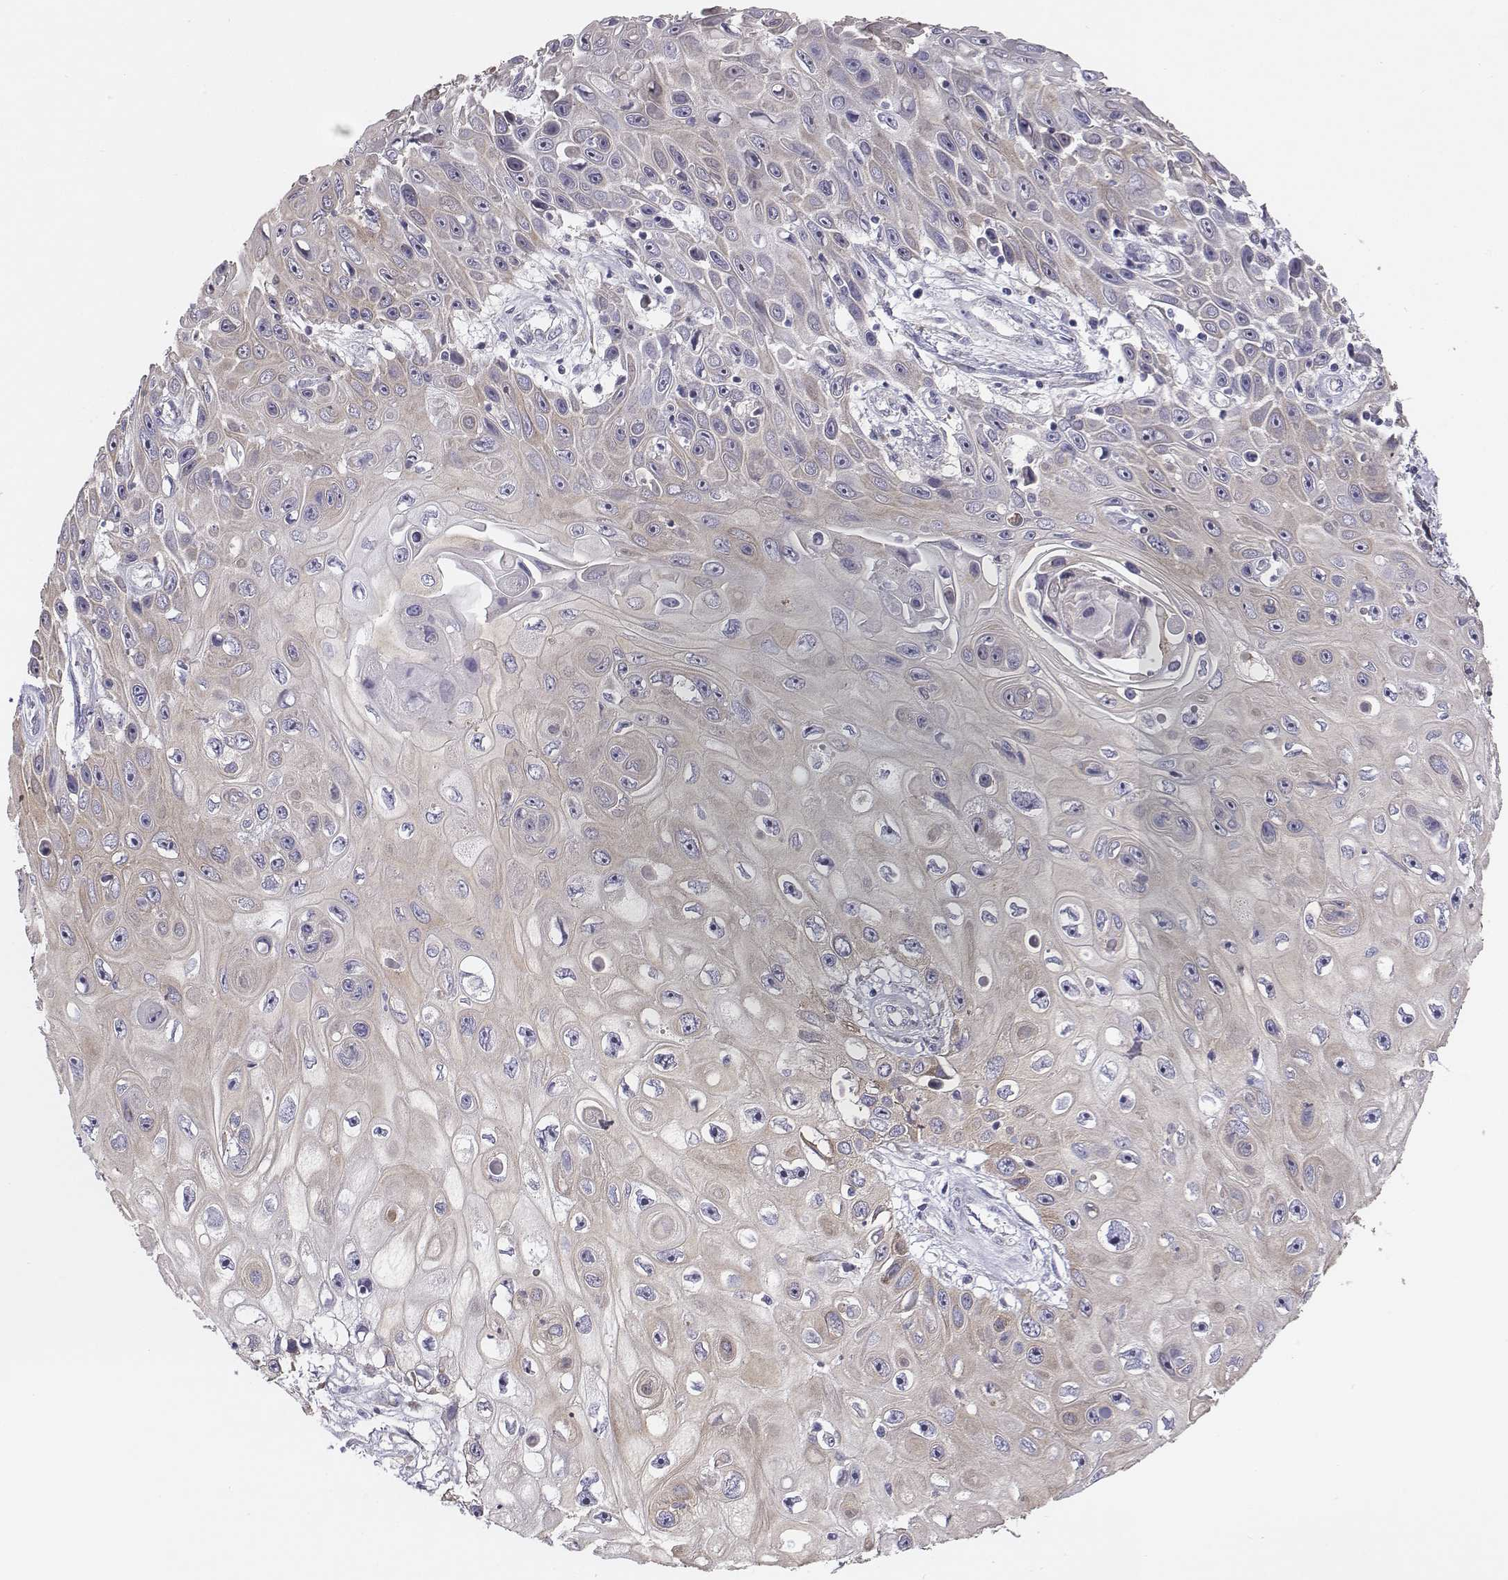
{"staining": {"intensity": "weak", "quantity": "<25%", "location": "cytoplasmic/membranous"}, "tissue": "skin cancer", "cell_type": "Tumor cells", "image_type": "cancer", "snomed": [{"axis": "morphology", "description": "Squamous cell carcinoma, NOS"}, {"axis": "topography", "description": "Skin"}], "caption": "Photomicrograph shows no significant protein expression in tumor cells of squamous cell carcinoma (skin).", "gene": "CHST14", "patient": {"sex": "male", "age": 82}}